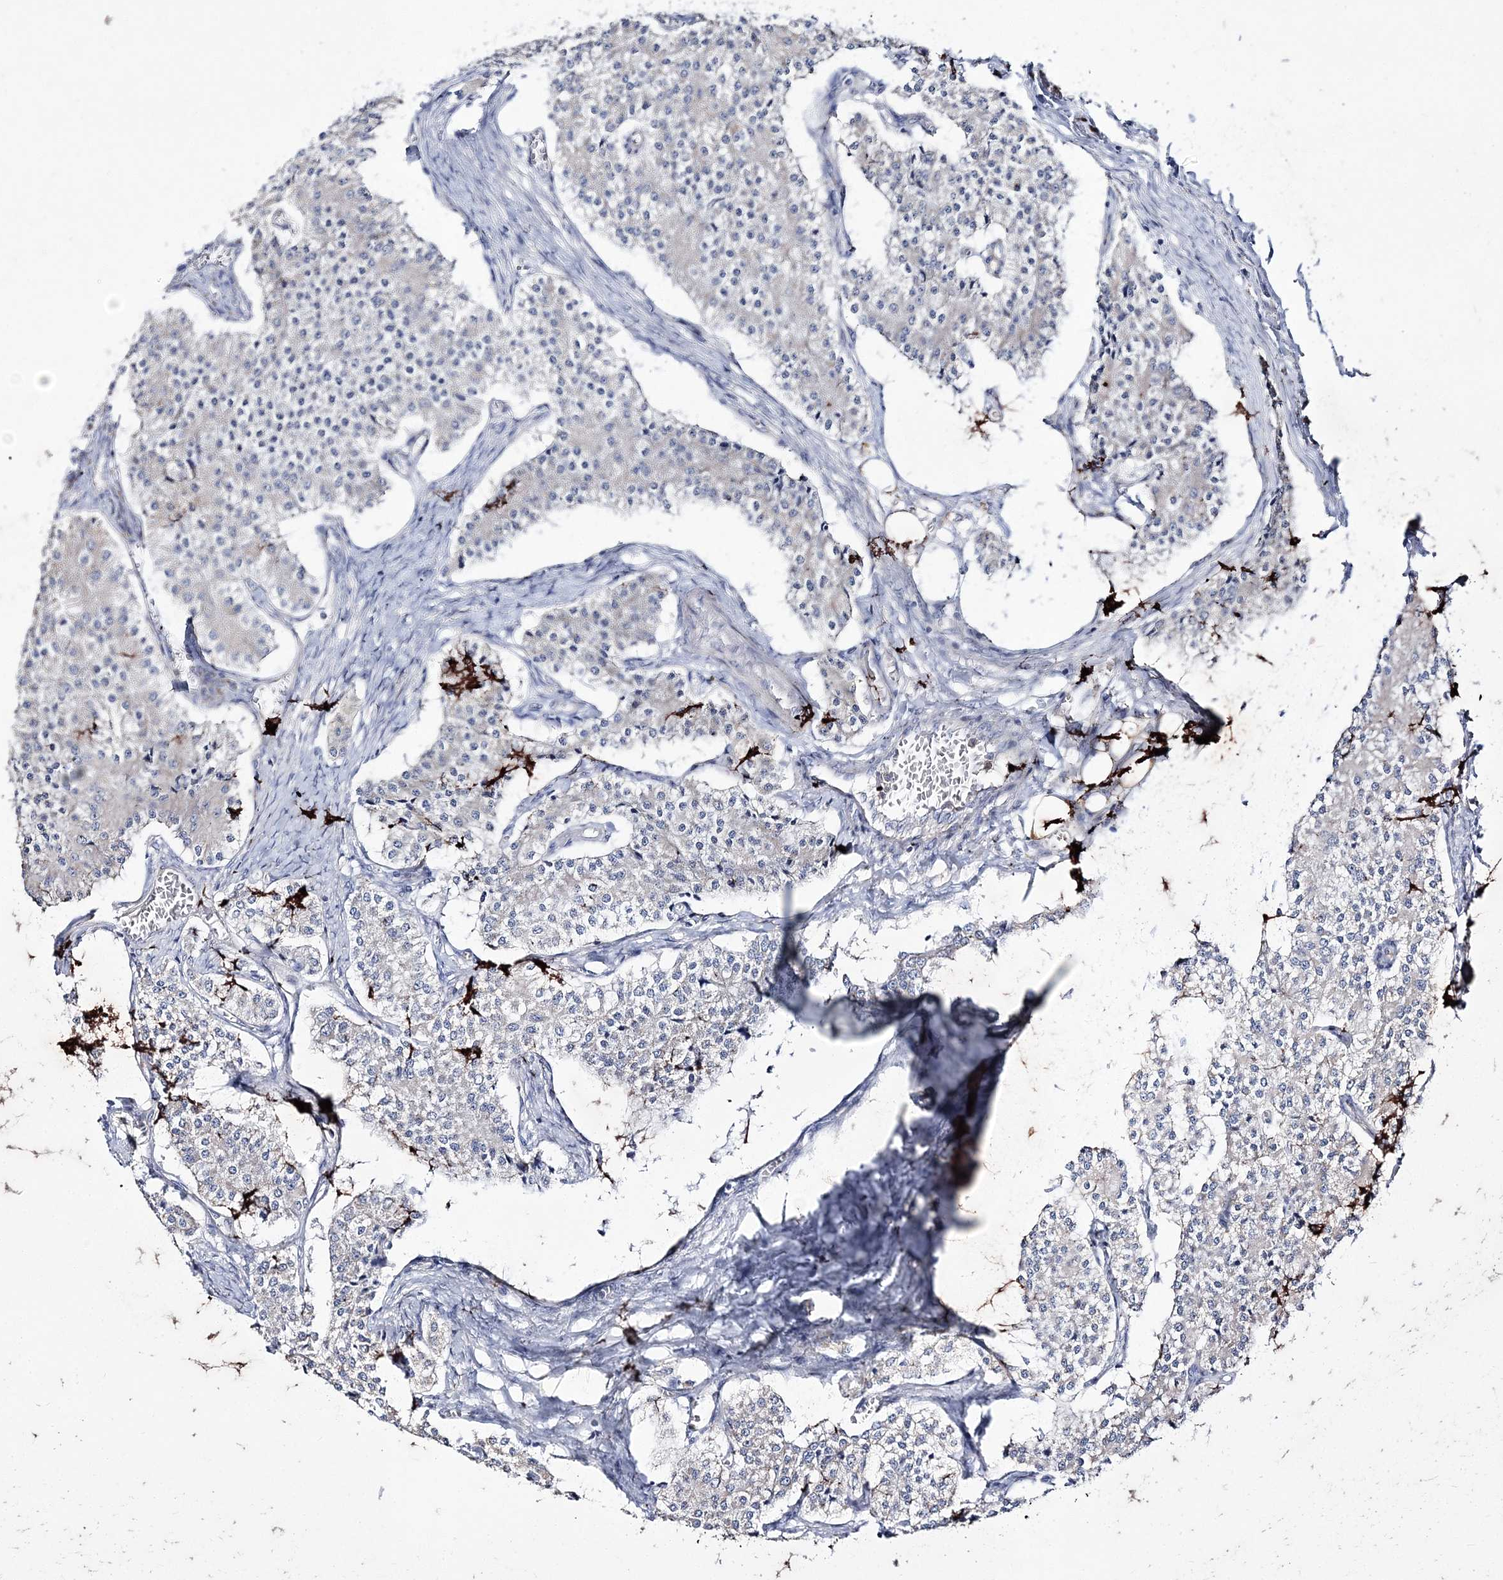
{"staining": {"intensity": "negative", "quantity": "none", "location": "none"}, "tissue": "carcinoid", "cell_type": "Tumor cells", "image_type": "cancer", "snomed": [{"axis": "morphology", "description": "Carcinoid, malignant, NOS"}, {"axis": "topography", "description": "Colon"}], "caption": "Malignant carcinoid was stained to show a protein in brown. There is no significant expression in tumor cells.", "gene": "ANO1", "patient": {"sex": "female", "age": 52}}